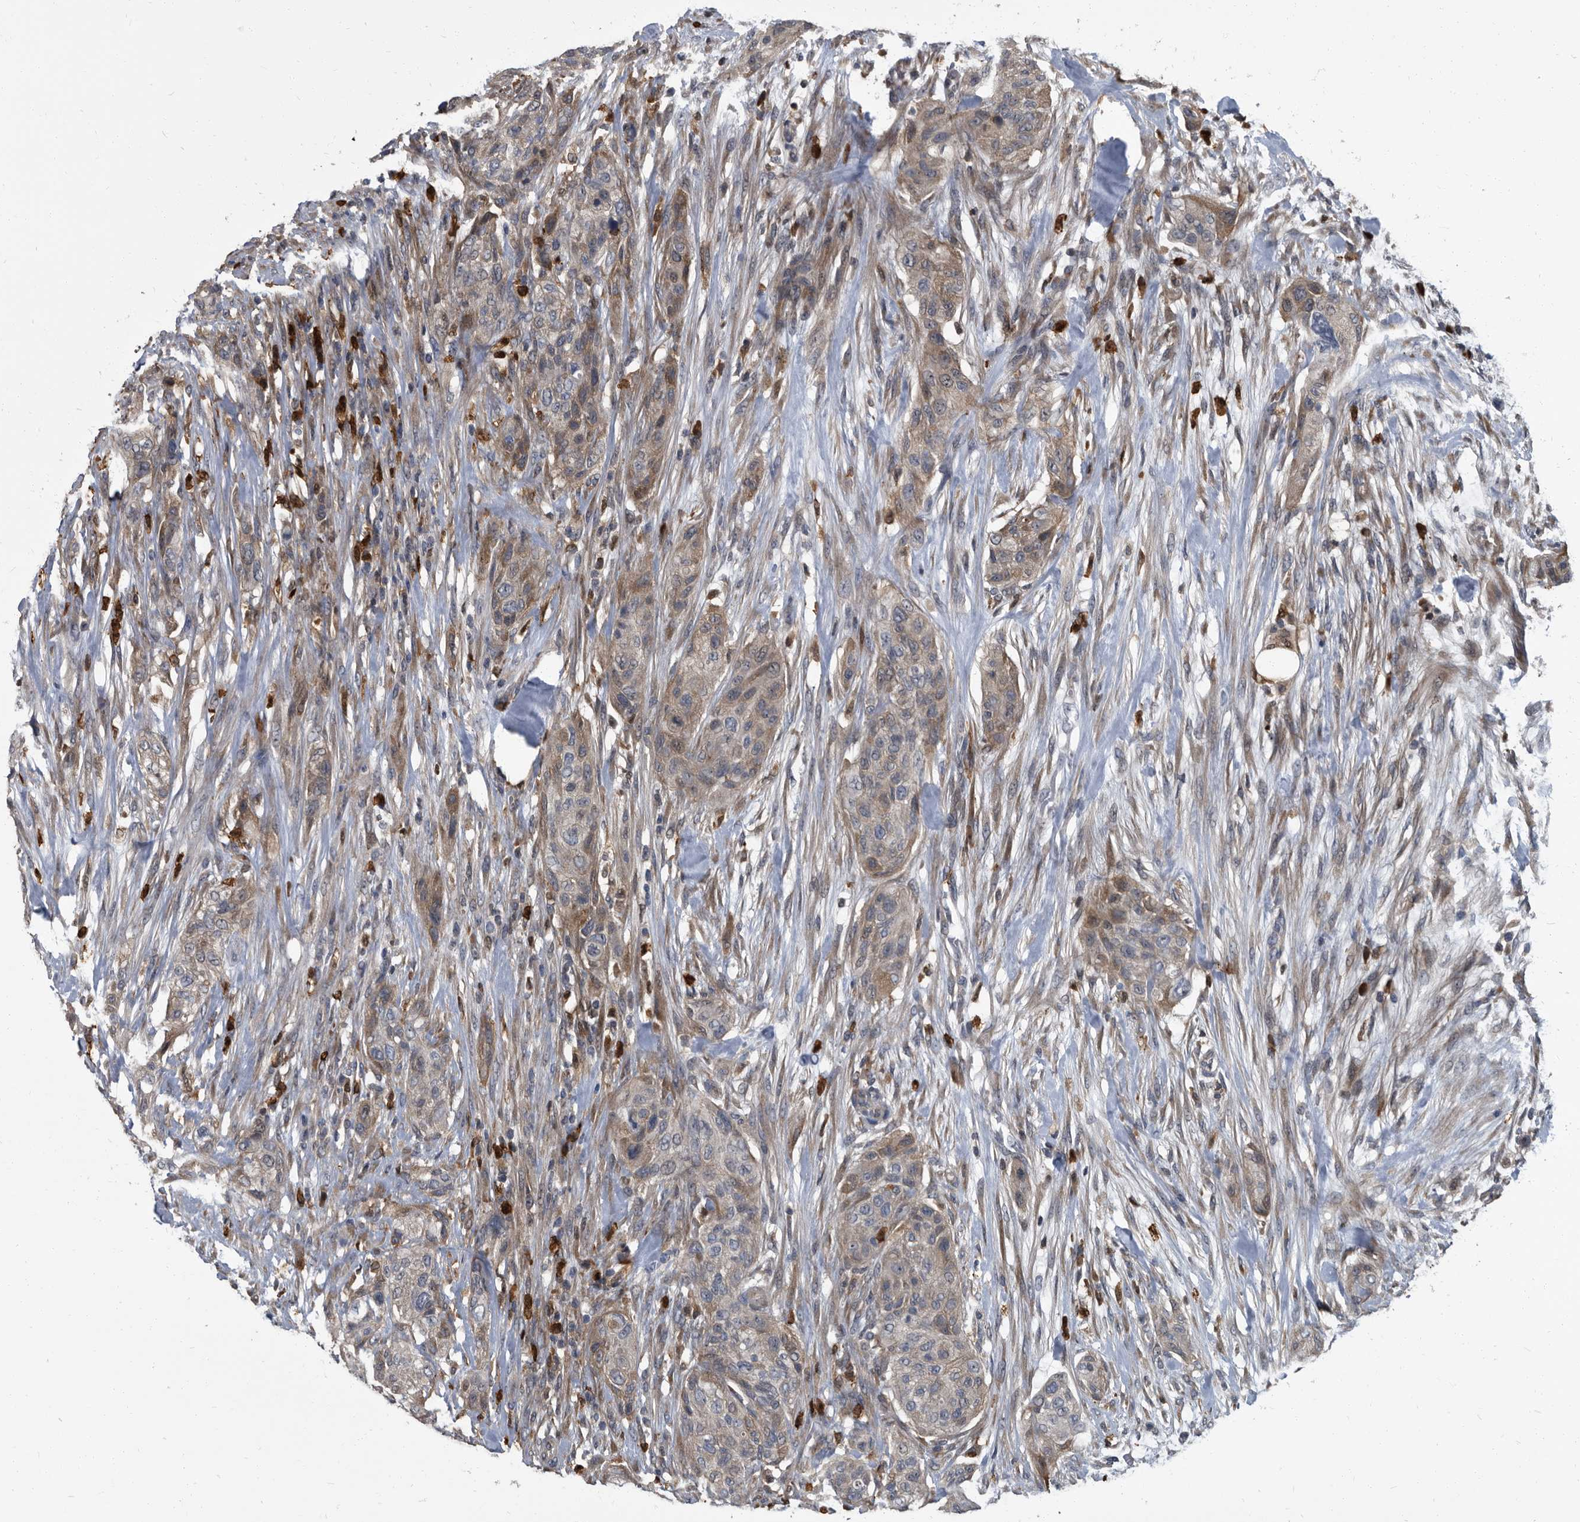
{"staining": {"intensity": "weak", "quantity": "25%-75%", "location": "cytoplasmic/membranous"}, "tissue": "urothelial cancer", "cell_type": "Tumor cells", "image_type": "cancer", "snomed": [{"axis": "morphology", "description": "Urothelial carcinoma, High grade"}, {"axis": "topography", "description": "Urinary bladder"}], "caption": "High-grade urothelial carcinoma stained with immunohistochemistry (IHC) exhibits weak cytoplasmic/membranous expression in approximately 25%-75% of tumor cells.", "gene": "CDV3", "patient": {"sex": "male", "age": 35}}